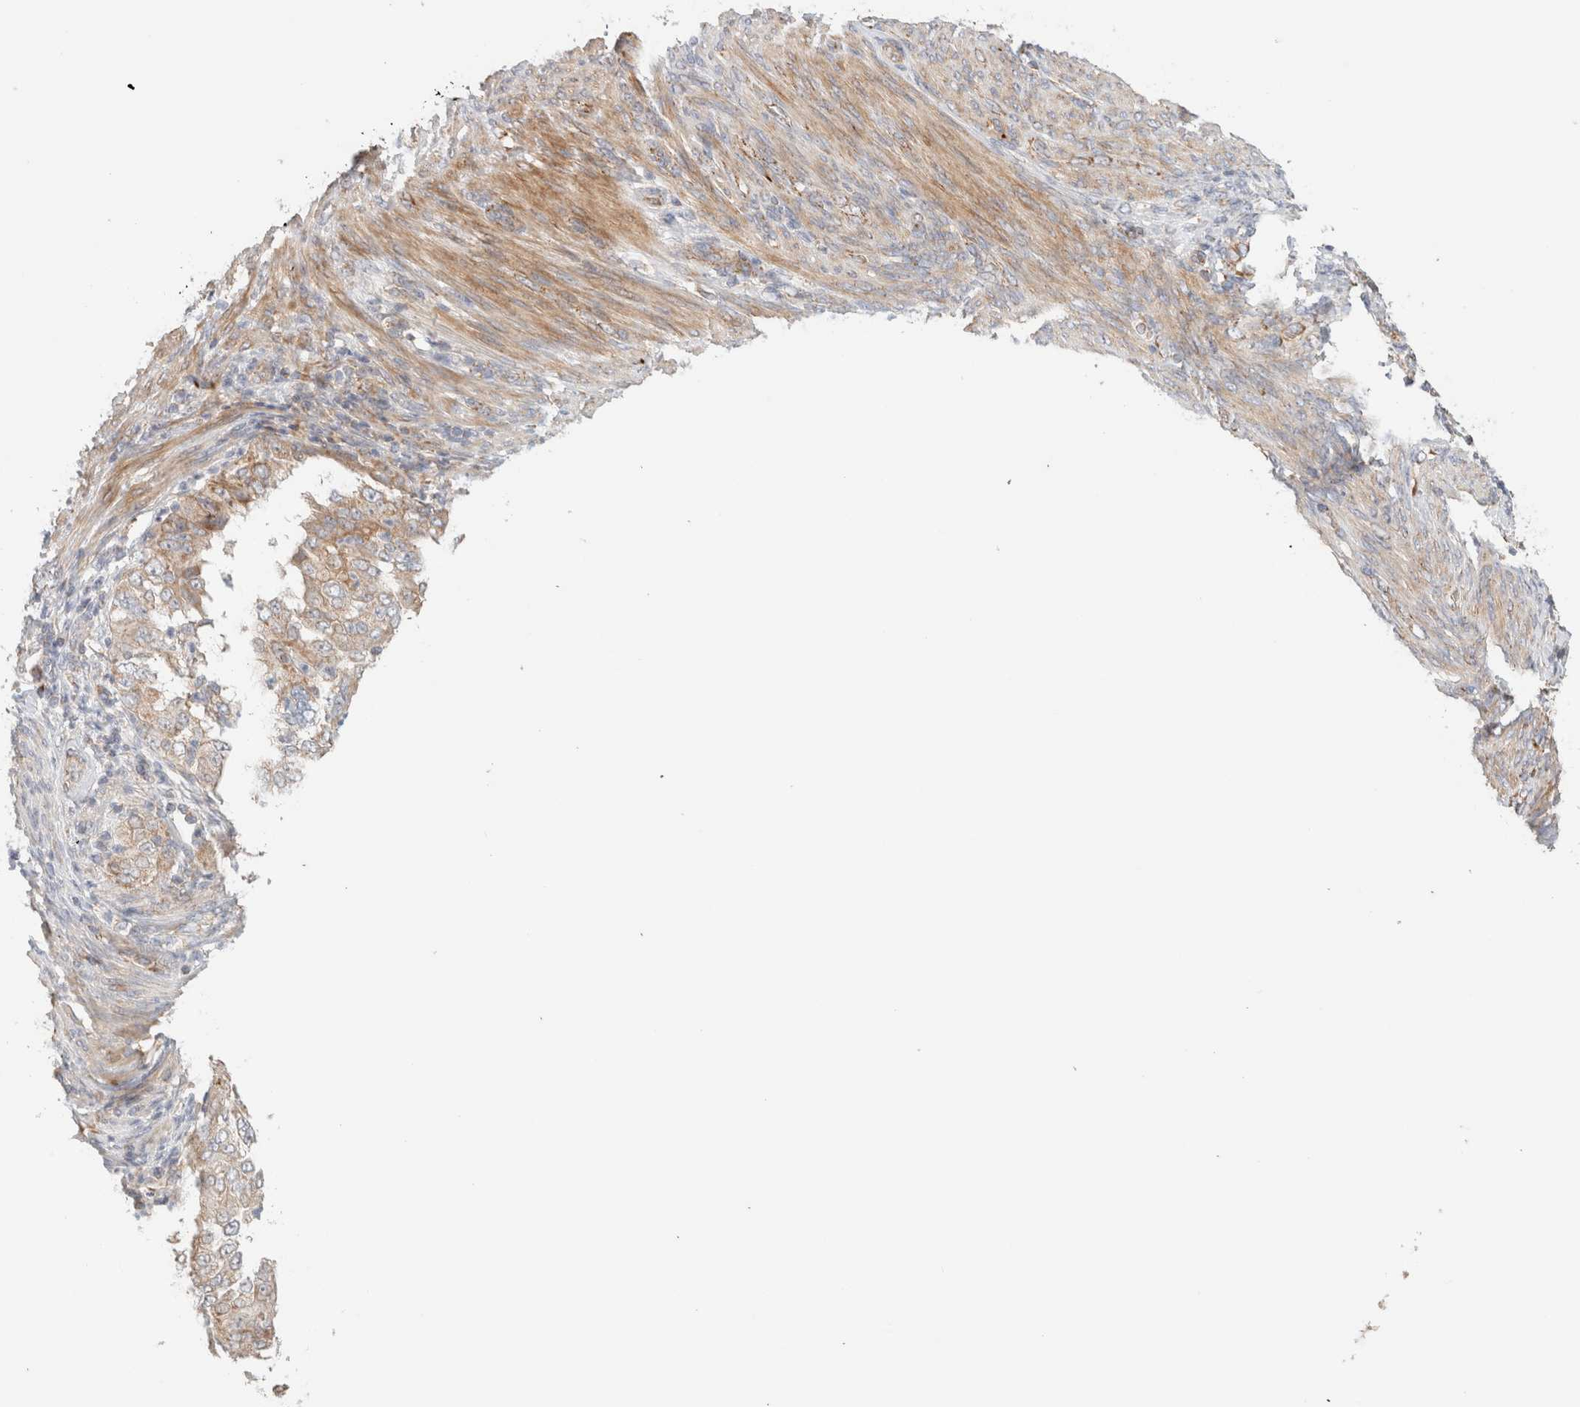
{"staining": {"intensity": "weak", "quantity": ">75%", "location": "cytoplasmic/membranous"}, "tissue": "endometrial cancer", "cell_type": "Tumor cells", "image_type": "cancer", "snomed": [{"axis": "morphology", "description": "Adenocarcinoma, NOS"}, {"axis": "topography", "description": "Endometrium"}], "caption": "Approximately >75% of tumor cells in endometrial cancer (adenocarcinoma) exhibit weak cytoplasmic/membranous protein expression as visualized by brown immunohistochemical staining.", "gene": "MRM3", "patient": {"sex": "female", "age": 85}}